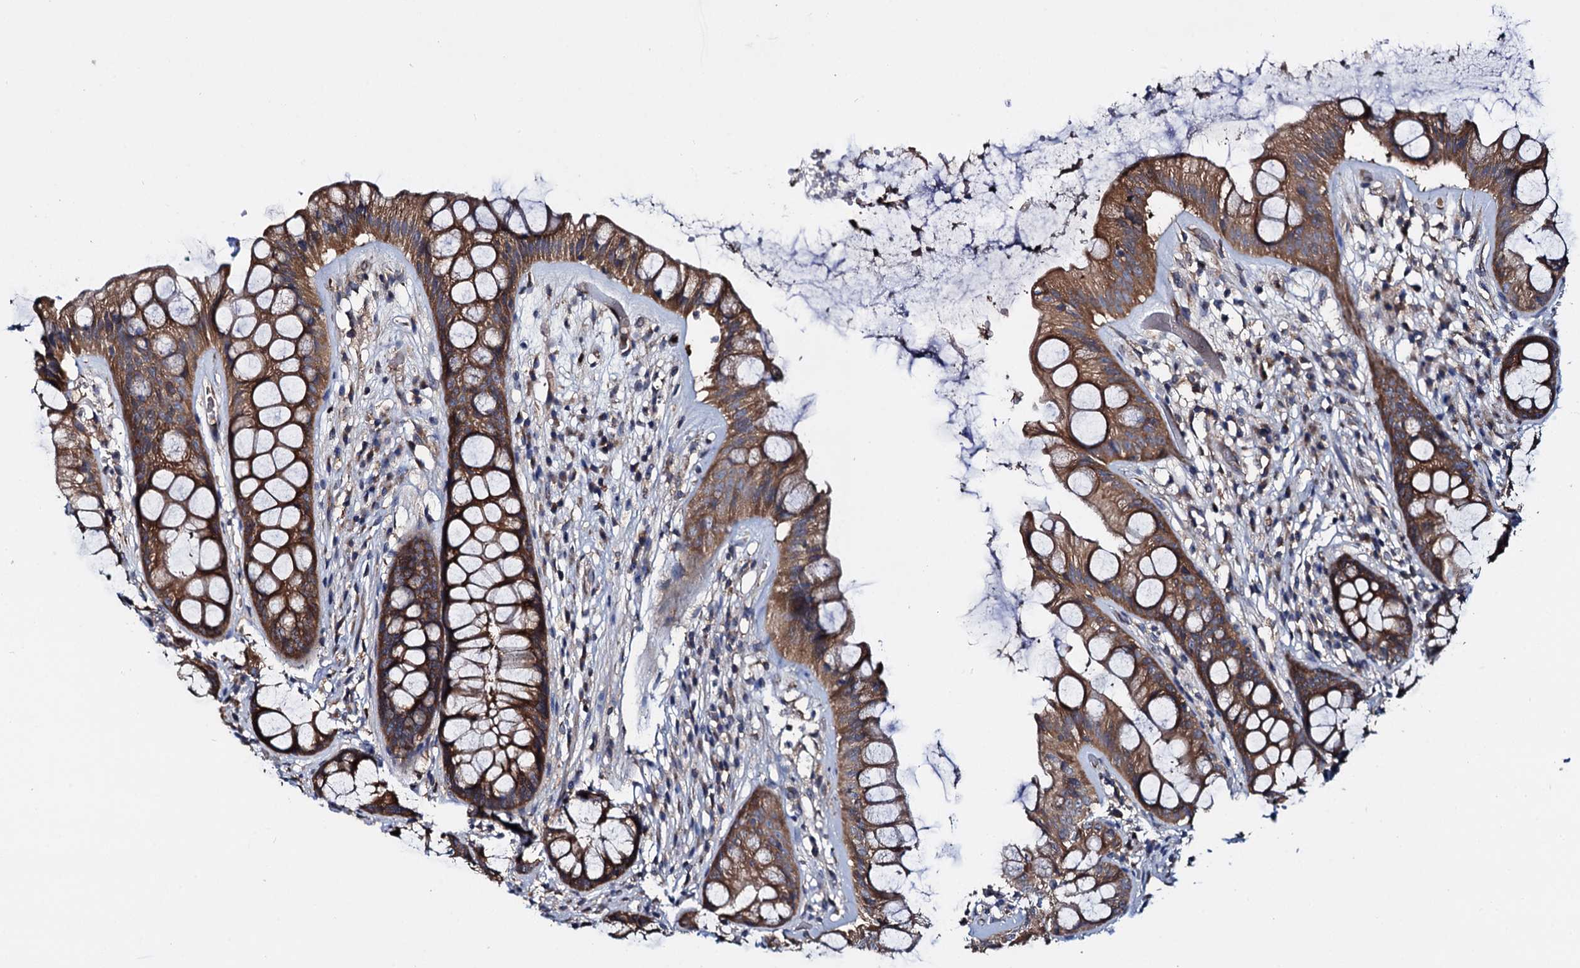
{"staining": {"intensity": "moderate", "quantity": ">75%", "location": "cytoplasmic/membranous"}, "tissue": "rectum", "cell_type": "Glandular cells", "image_type": "normal", "snomed": [{"axis": "morphology", "description": "Normal tissue, NOS"}, {"axis": "topography", "description": "Rectum"}], "caption": "Moderate cytoplasmic/membranous protein expression is present in about >75% of glandular cells in rectum. (brown staining indicates protein expression, while blue staining denotes nuclei).", "gene": "CEP192", "patient": {"sex": "male", "age": 74}}